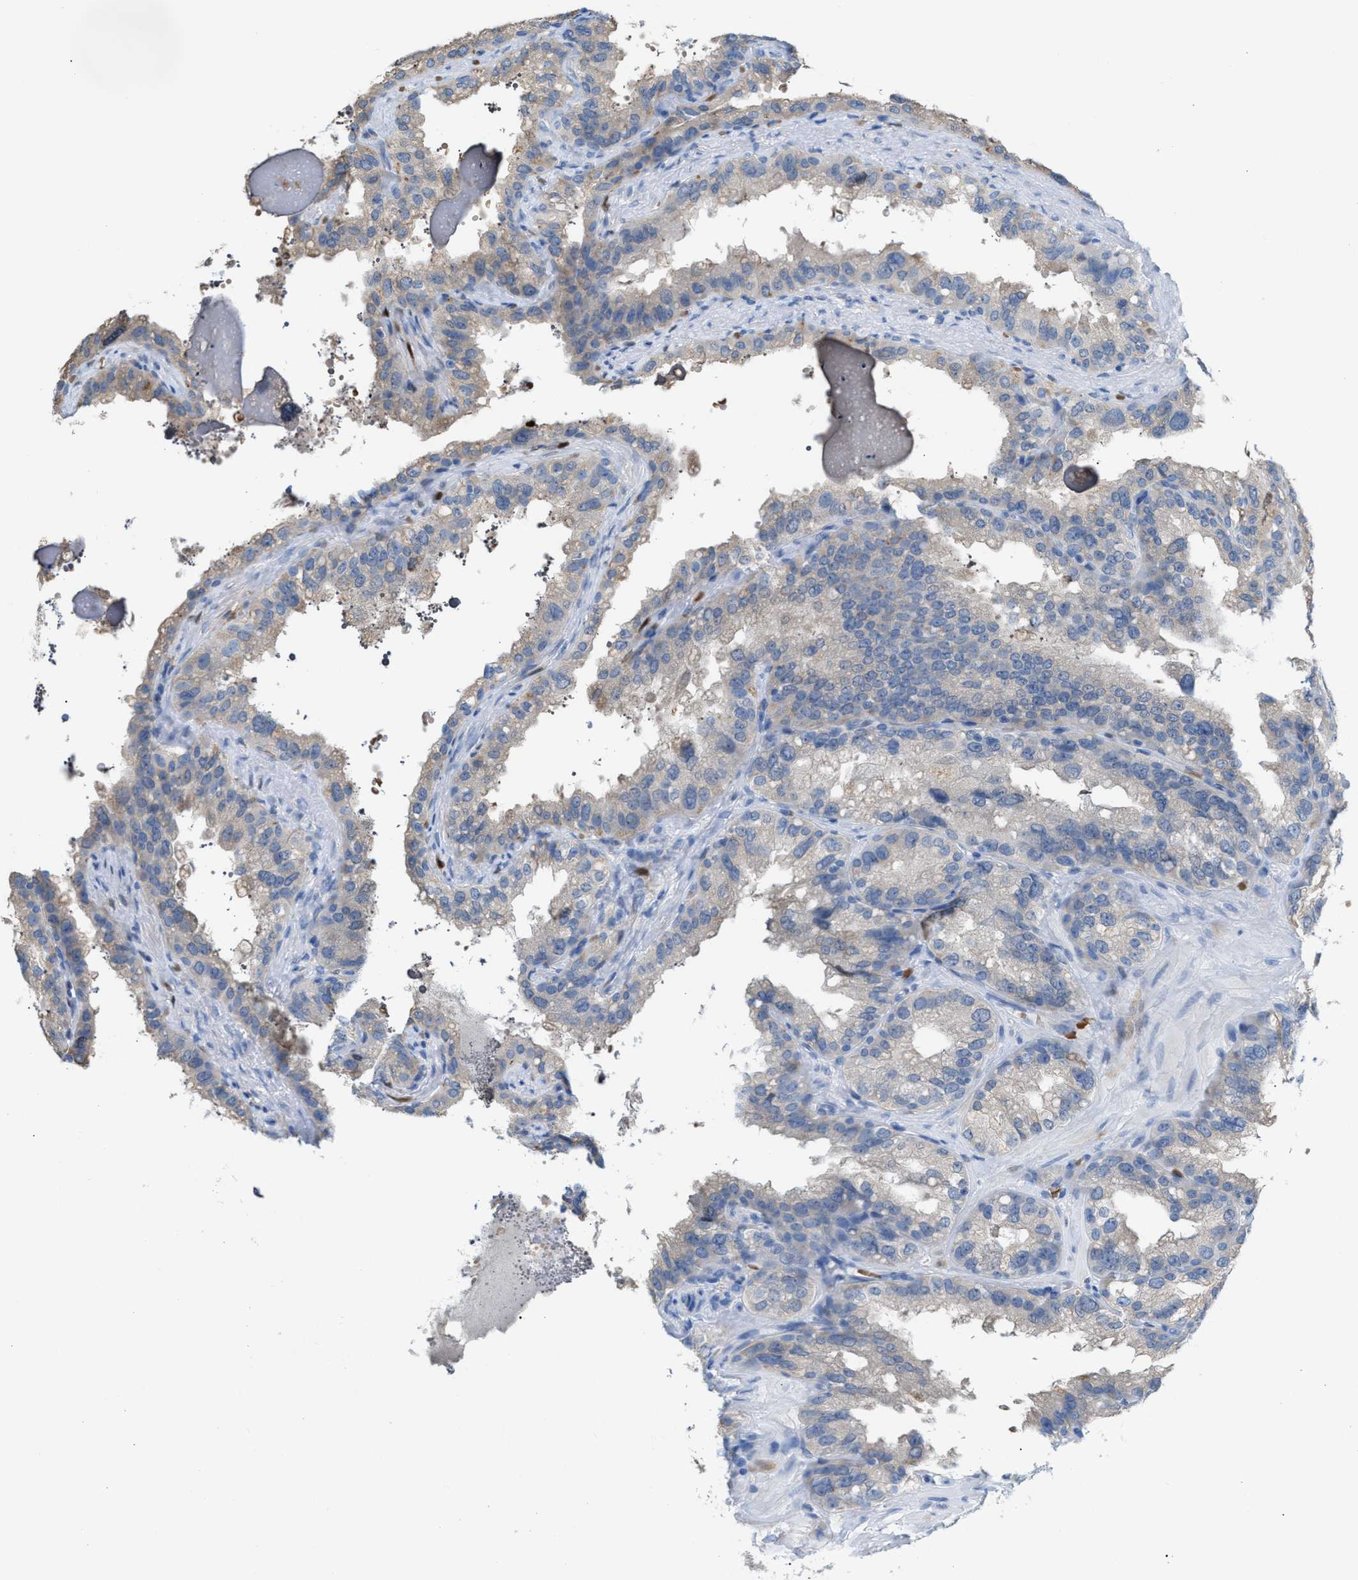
{"staining": {"intensity": "negative", "quantity": "none", "location": "none"}, "tissue": "seminal vesicle", "cell_type": "Glandular cells", "image_type": "normal", "snomed": [{"axis": "morphology", "description": "Normal tissue, NOS"}, {"axis": "topography", "description": "Seminal veicle"}], "caption": "Immunohistochemical staining of normal human seminal vesicle displays no significant positivity in glandular cells. (Immunohistochemistry (ihc), brightfield microscopy, high magnification).", "gene": "CA3", "patient": {"sex": "male", "age": 68}}